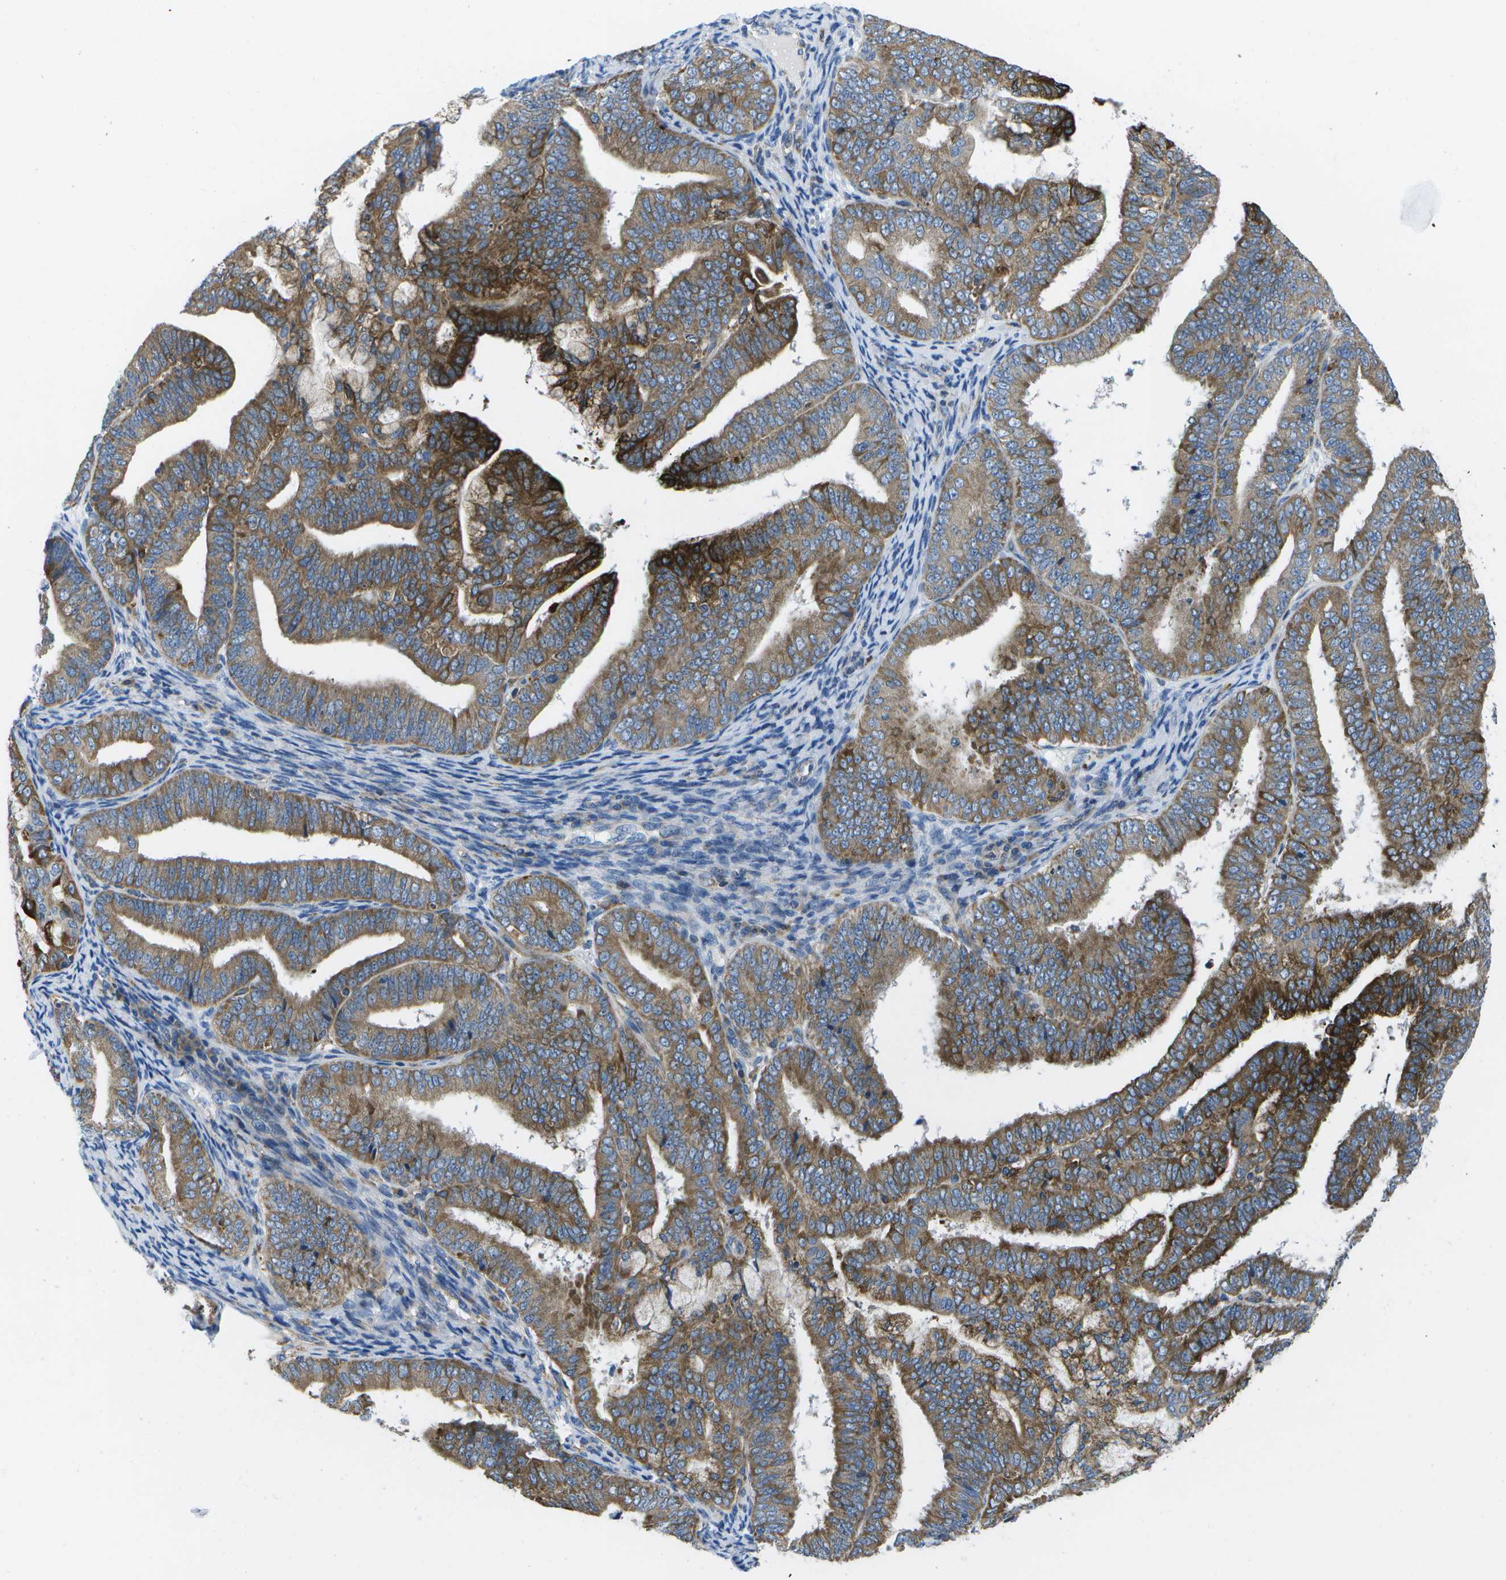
{"staining": {"intensity": "strong", "quantity": ">75%", "location": "cytoplasmic/membranous"}, "tissue": "endometrial cancer", "cell_type": "Tumor cells", "image_type": "cancer", "snomed": [{"axis": "morphology", "description": "Adenocarcinoma, NOS"}, {"axis": "topography", "description": "Endometrium"}], "caption": "Adenocarcinoma (endometrial) was stained to show a protein in brown. There is high levels of strong cytoplasmic/membranous staining in about >75% of tumor cells.", "gene": "GDF5", "patient": {"sex": "female", "age": 63}}